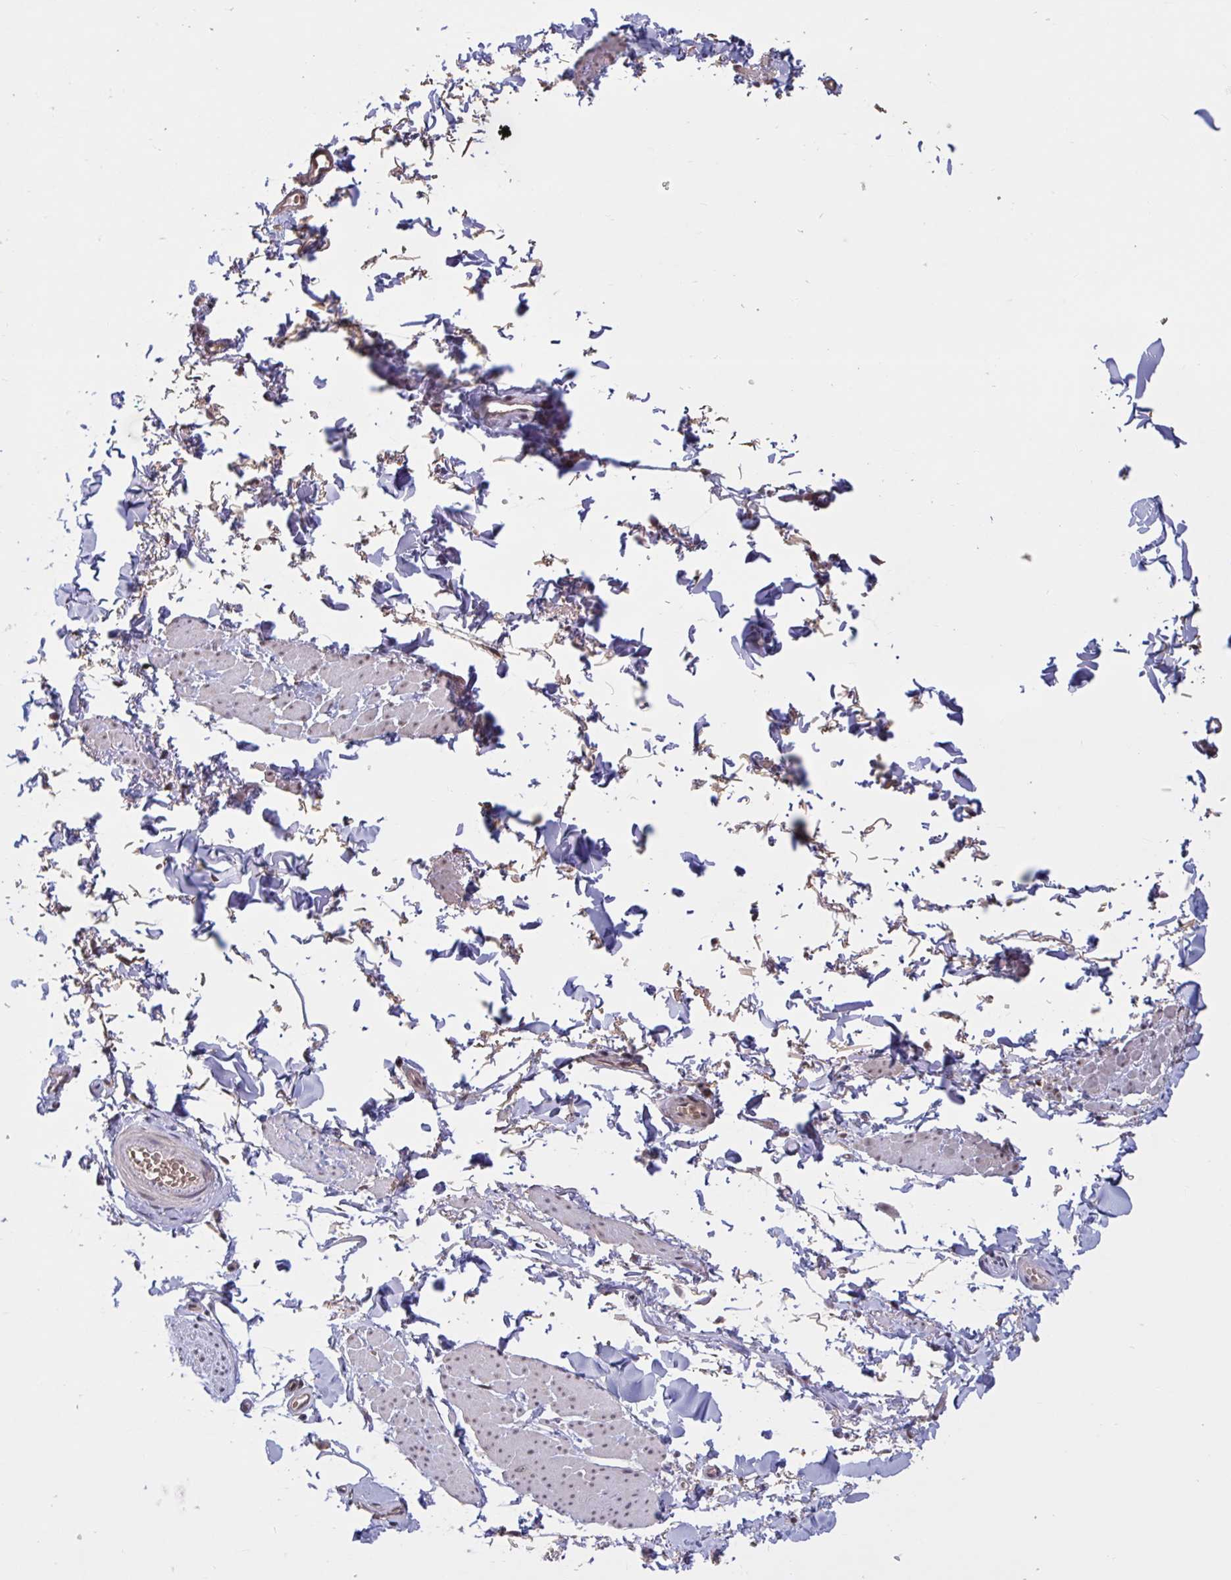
{"staining": {"intensity": "negative", "quantity": "none", "location": "none"}, "tissue": "adipose tissue", "cell_type": "Adipocytes", "image_type": "normal", "snomed": [{"axis": "morphology", "description": "Normal tissue, NOS"}, {"axis": "topography", "description": "Vulva"}, {"axis": "topography", "description": "Peripheral nerve tissue"}], "caption": "Immunohistochemistry (IHC) of benign adipose tissue exhibits no staining in adipocytes. (Immunohistochemistry (IHC), brightfield microscopy, high magnification).", "gene": "ZNF414", "patient": {"sex": "female", "age": 66}}